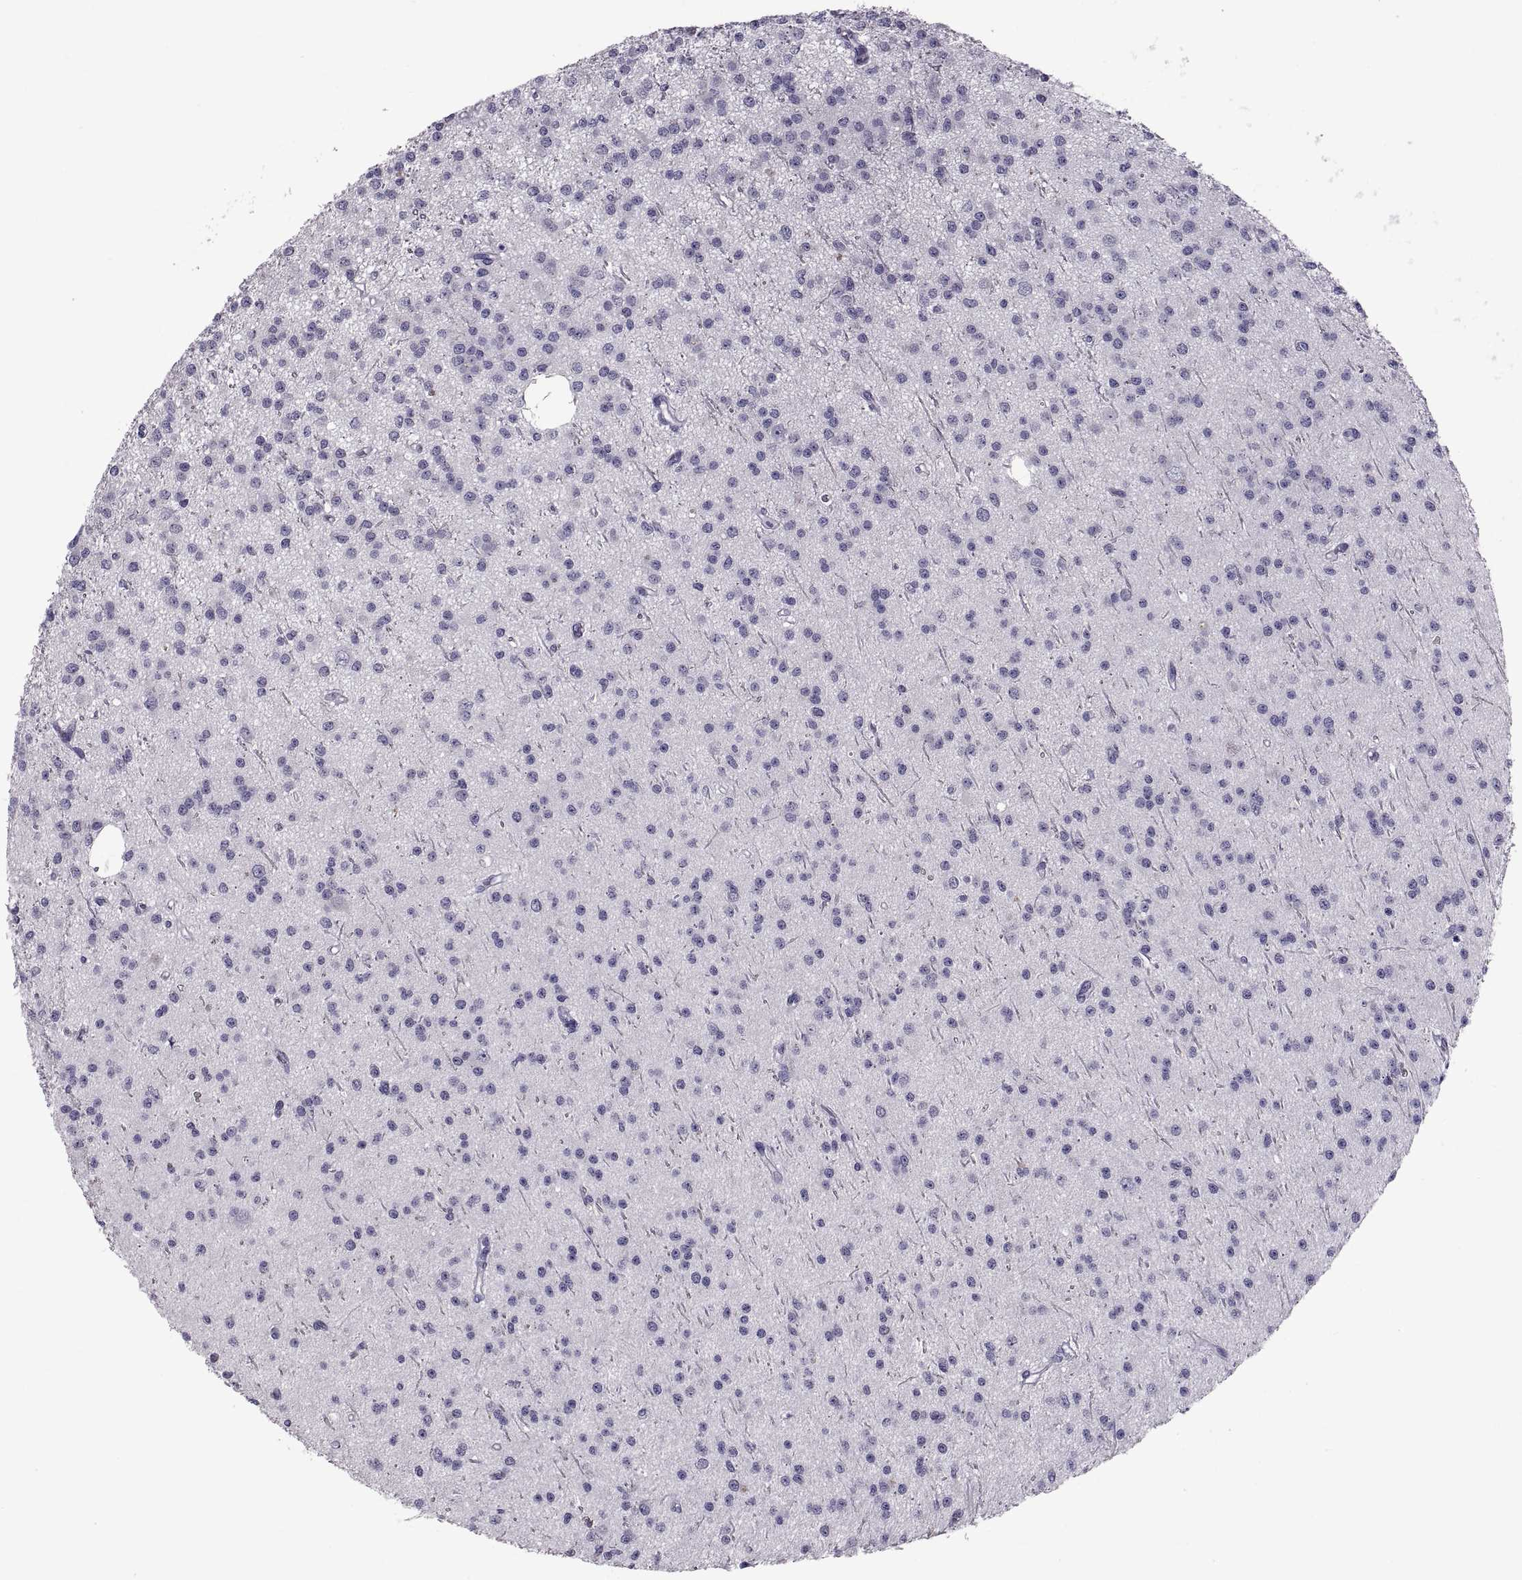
{"staining": {"intensity": "negative", "quantity": "none", "location": "none"}, "tissue": "glioma", "cell_type": "Tumor cells", "image_type": "cancer", "snomed": [{"axis": "morphology", "description": "Glioma, malignant, Low grade"}, {"axis": "topography", "description": "Brain"}], "caption": "The photomicrograph reveals no staining of tumor cells in glioma. Brightfield microscopy of immunohistochemistry (IHC) stained with DAB (brown) and hematoxylin (blue), captured at high magnification.", "gene": "PDZRN4", "patient": {"sex": "male", "age": 27}}